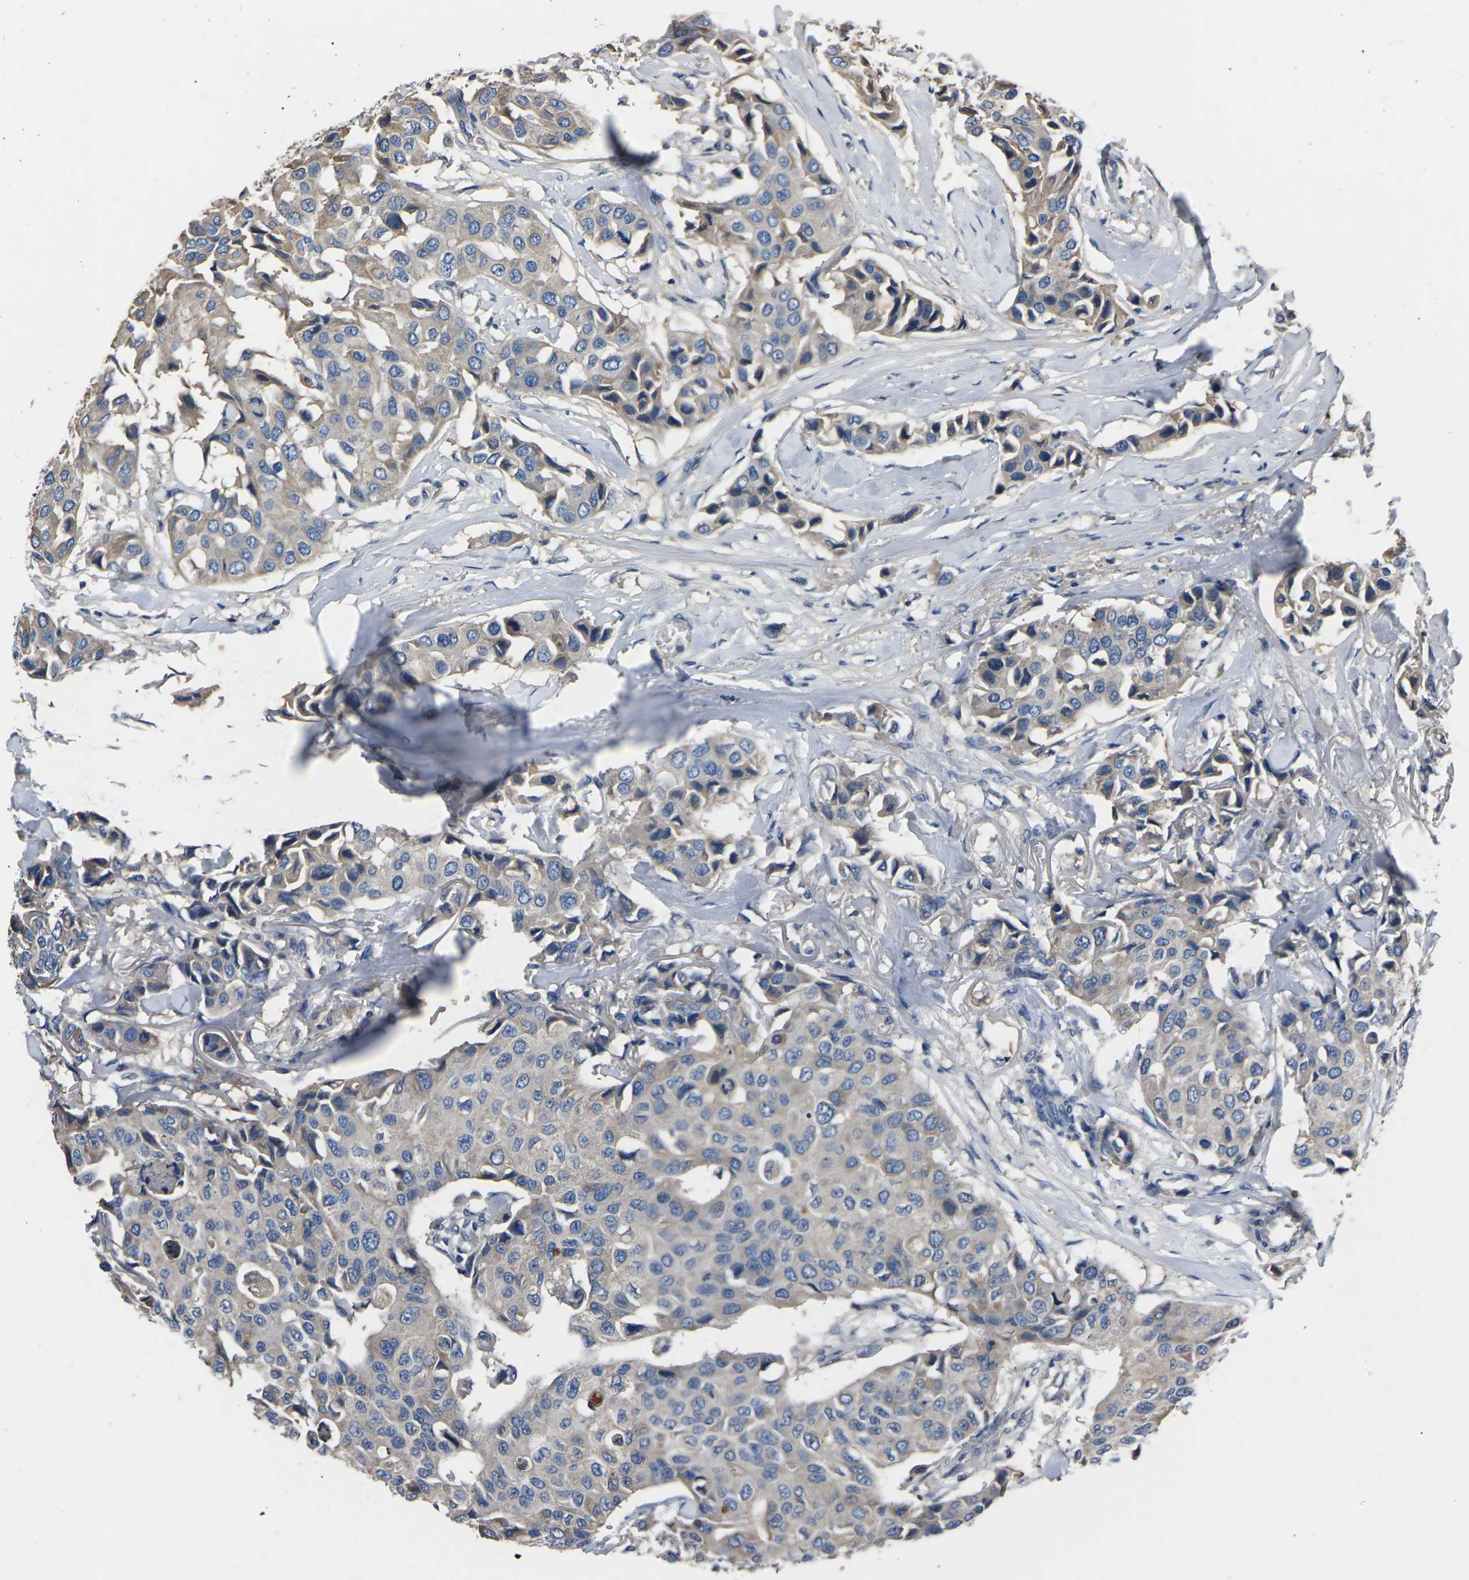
{"staining": {"intensity": "weak", "quantity": ">75%", "location": "cytoplasmic/membranous"}, "tissue": "breast cancer", "cell_type": "Tumor cells", "image_type": "cancer", "snomed": [{"axis": "morphology", "description": "Duct carcinoma"}, {"axis": "topography", "description": "Breast"}], "caption": "Immunohistochemical staining of human breast cancer (infiltrating ductal carcinoma) shows low levels of weak cytoplasmic/membranous positivity in approximately >75% of tumor cells.", "gene": "LEP", "patient": {"sex": "female", "age": 80}}